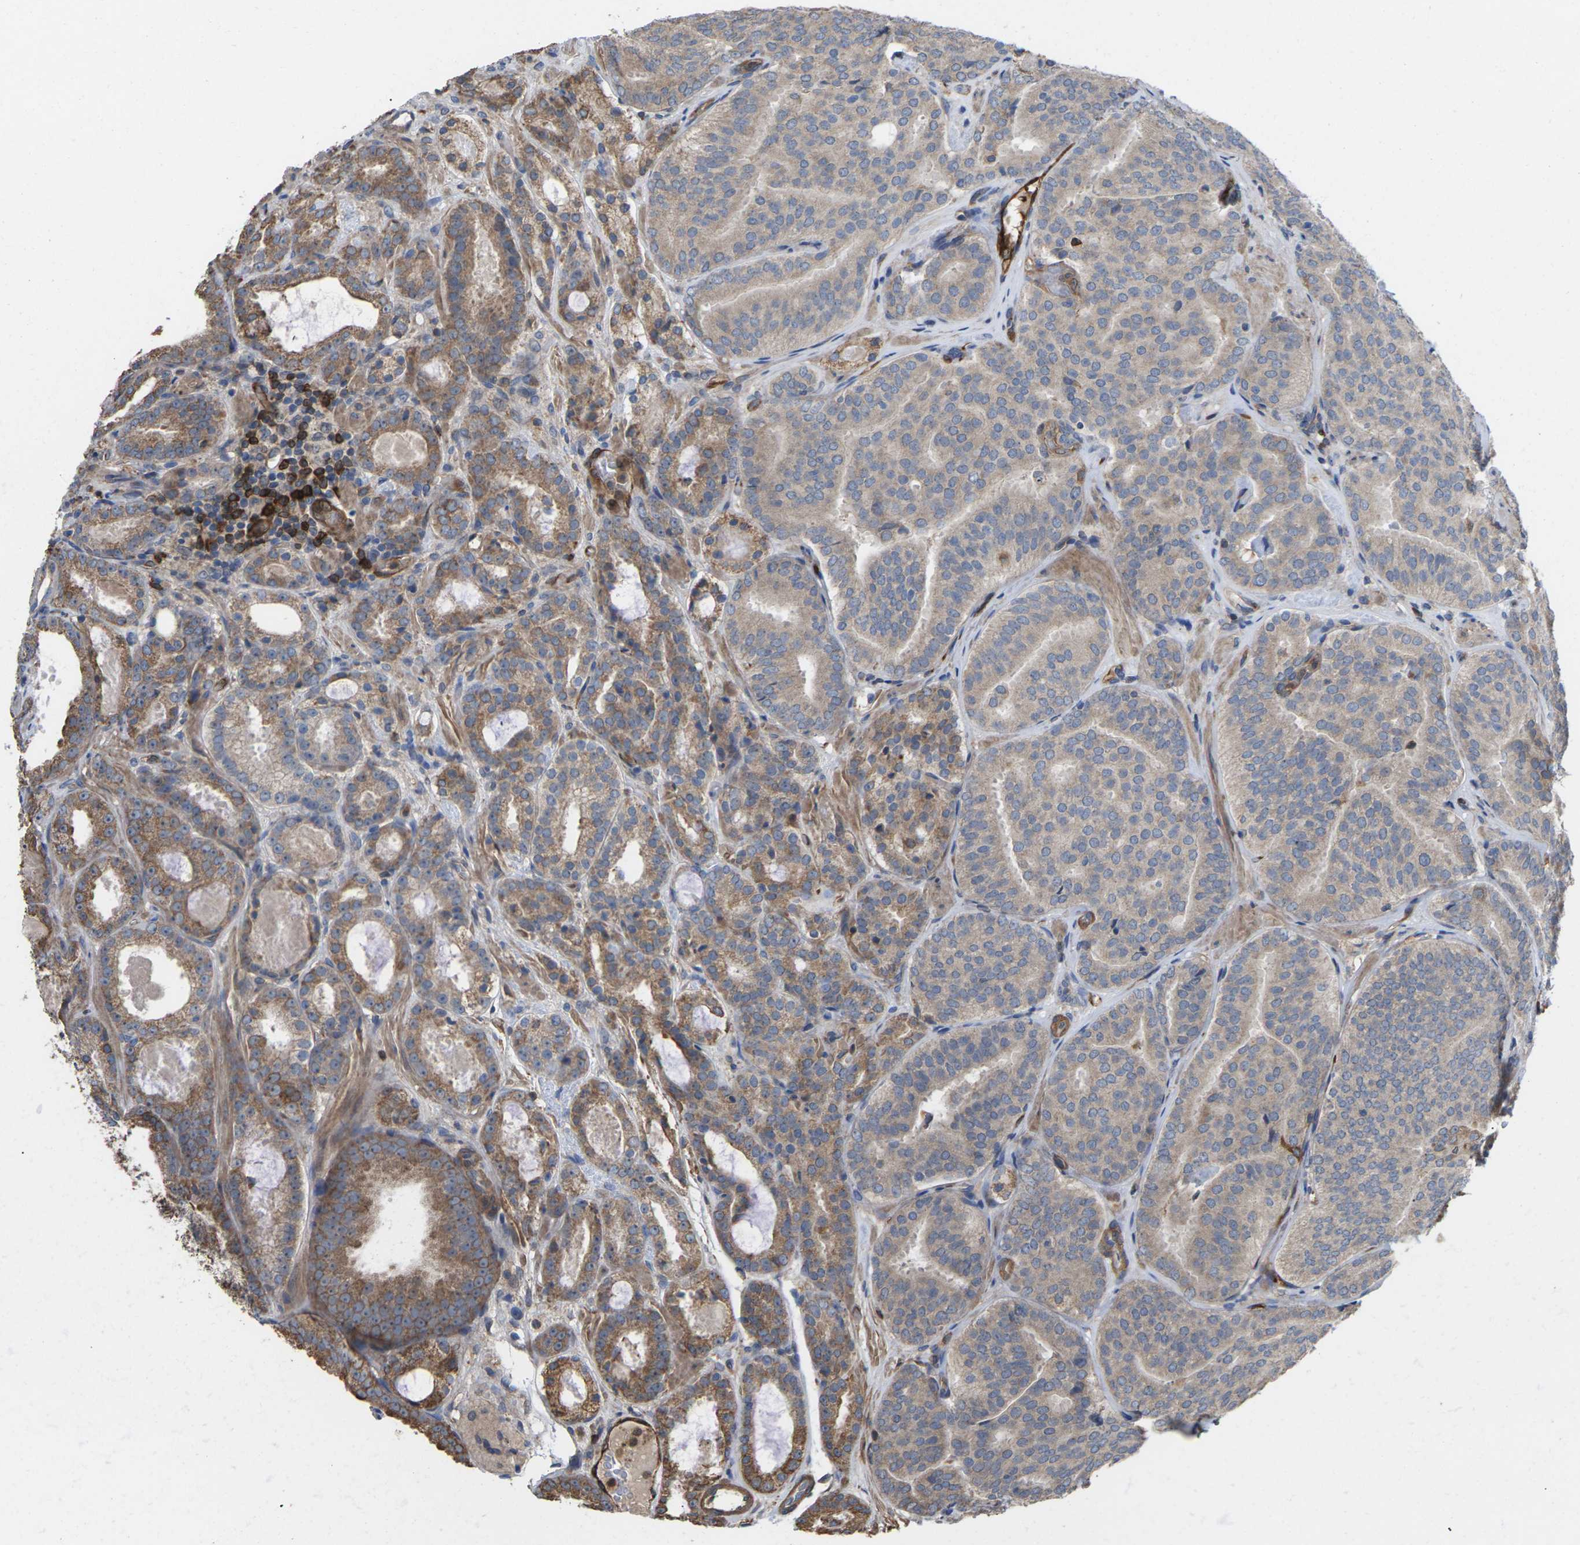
{"staining": {"intensity": "weak", "quantity": ">75%", "location": "cytoplasmic/membranous"}, "tissue": "prostate cancer", "cell_type": "Tumor cells", "image_type": "cancer", "snomed": [{"axis": "morphology", "description": "Adenocarcinoma, Low grade"}, {"axis": "topography", "description": "Prostate"}], "caption": "Immunohistochemical staining of adenocarcinoma (low-grade) (prostate) displays low levels of weak cytoplasmic/membranous protein expression in about >75% of tumor cells.", "gene": "TIAM1", "patient": {"sex": "male", "age": 69}}